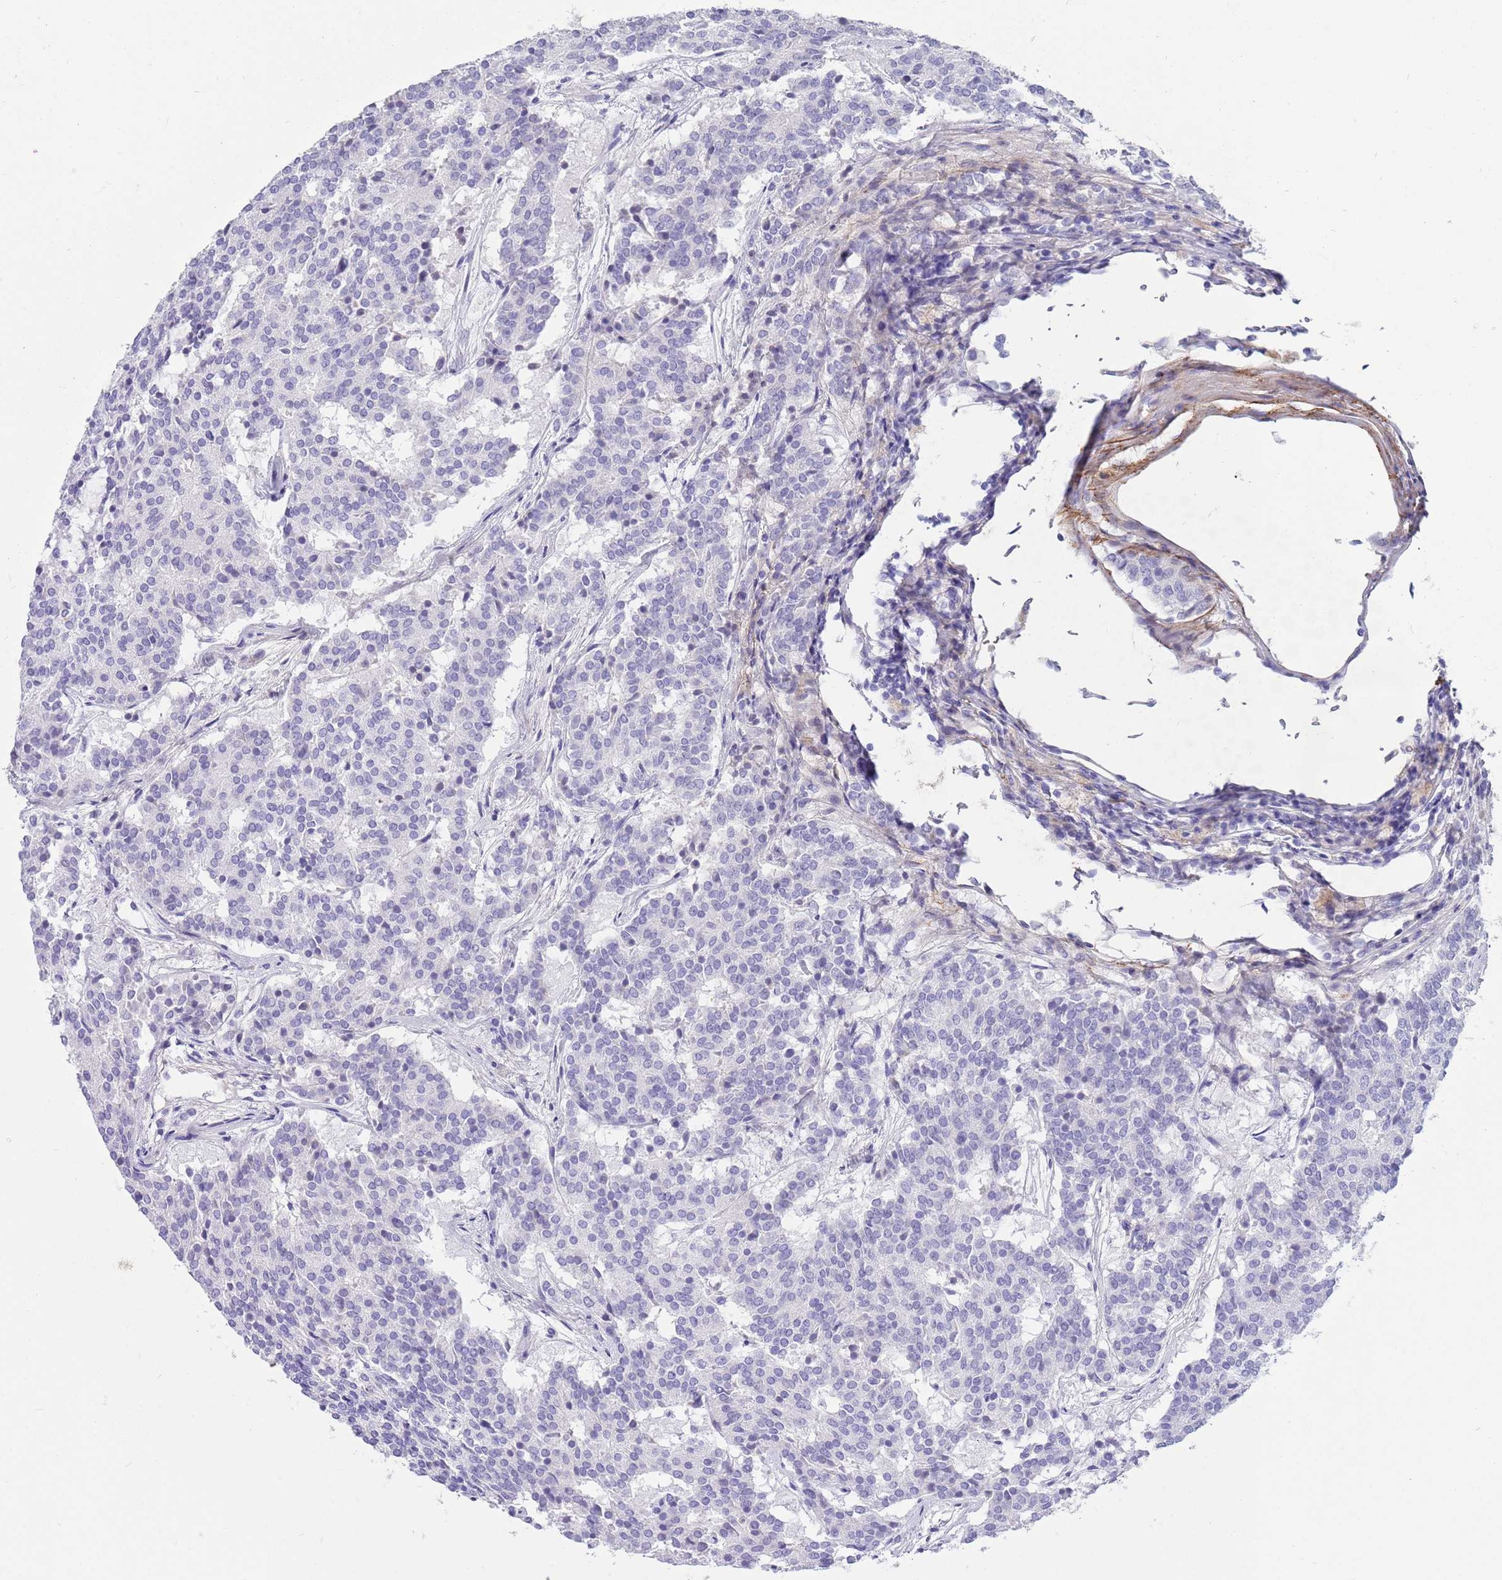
{"staining": {"intensity": "negative", "quantity": "none", "location": "none"}, "tissue": "carcinoid", "cell_type": "Tumor cells", "image_type": "cancer", "snomed": [{"axis": "morphology", "description": "Carcinoid, malignant, NOS"}, {"axis": "topography", "description": "Pancreas"}], "caption": "Immunohistochemistry micrograph of neoplastic tissue: human malignant carcinoid stained with DAB reveals no significant protein positivity in tumor cells.", "gene": "LEPROTL1", "patient": {"sex": "female", "age": 54}}